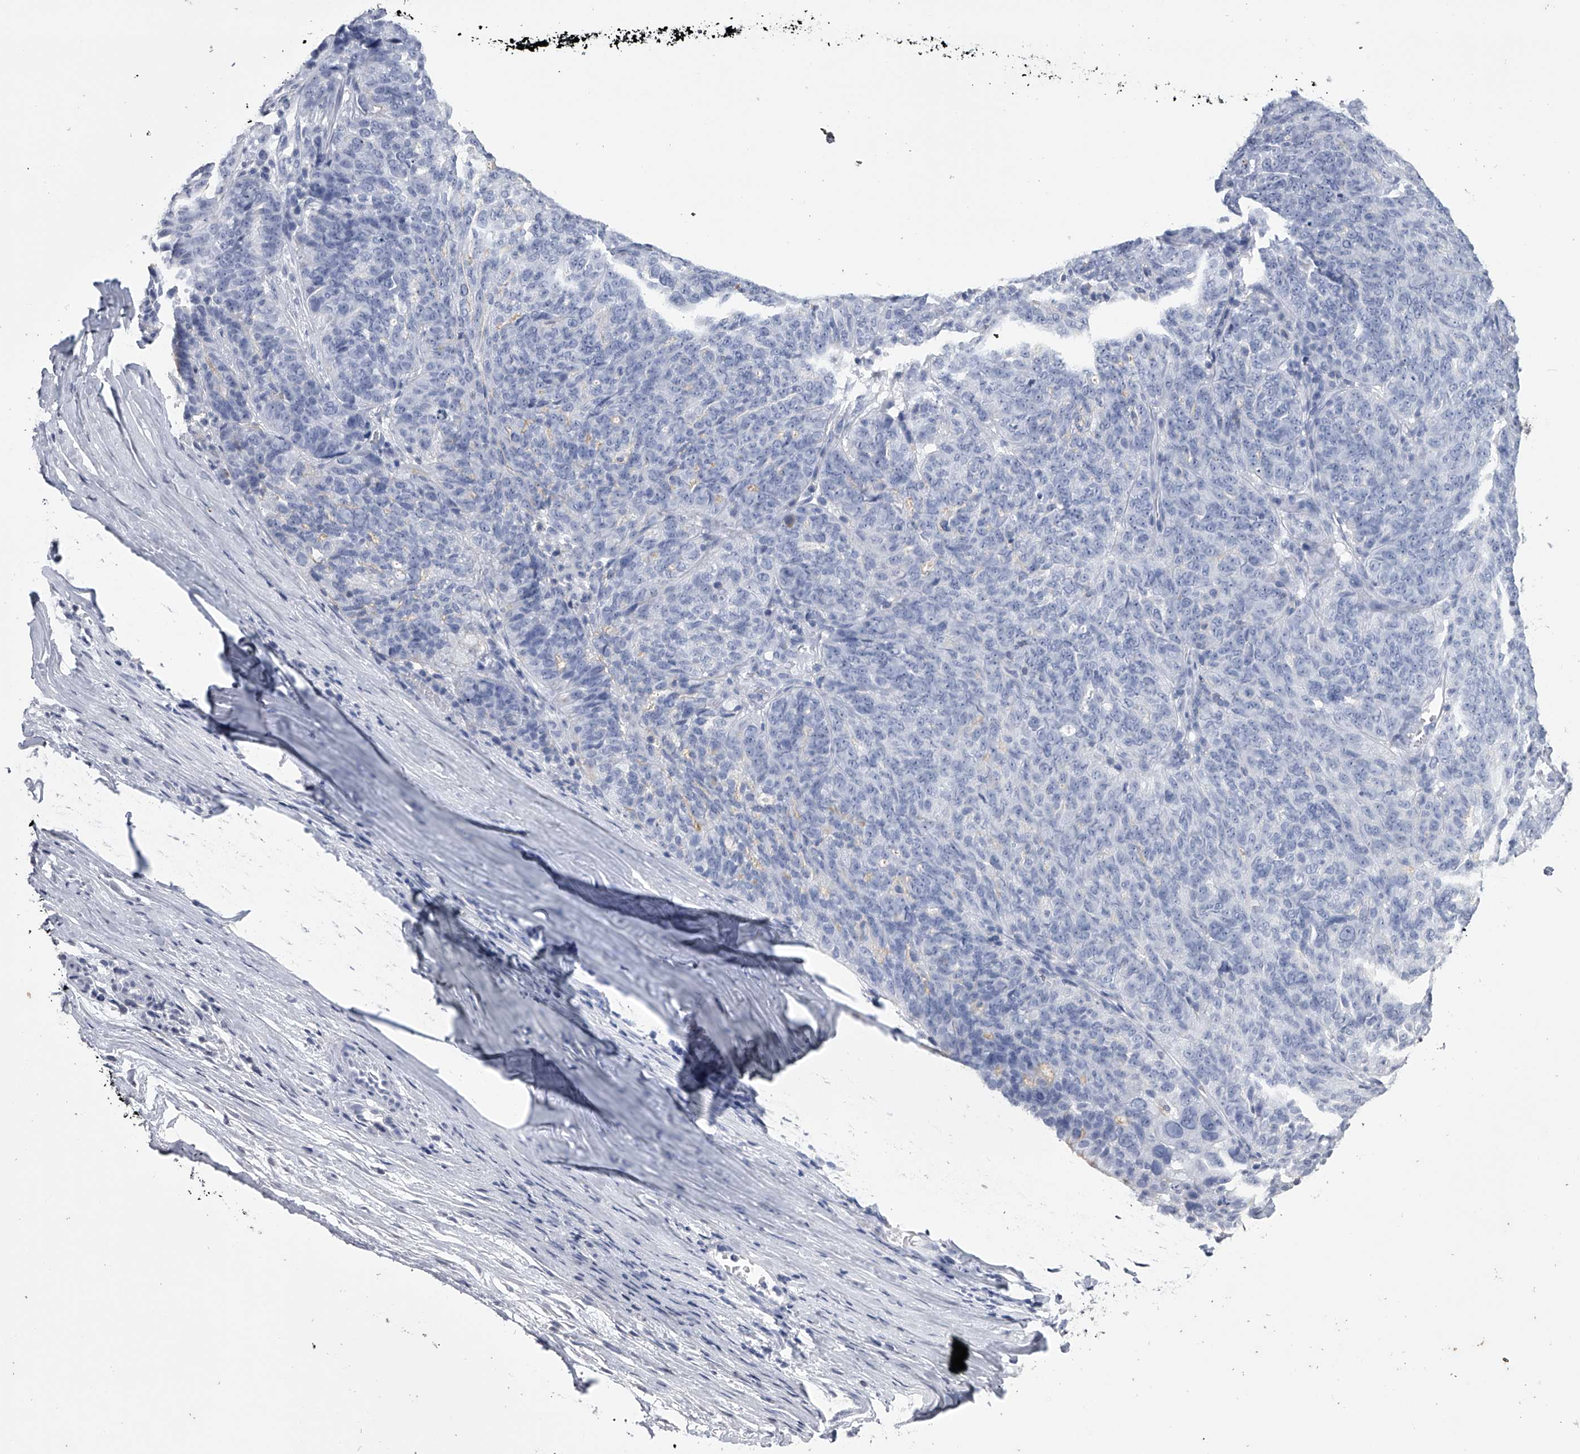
{"staining": {"intensity": "negative", "quantity": "none", "location": "none"}, "tissue": "ovarian cancer", "cell_type": "Tumor cells", "image_type": "cancer", "snomed": [{"axis": "morphology", "description": "Cystadenocarcinoma, serous, NOS"}, {"axis": "topography", "description": "Ovary"}], "caption": "The immunohistochemistry image has no significant staining in tumor cells of ovarian cancer (serous cystadenocarcinoma) tissue.", "gene": "TASP1", "patient": {"sex": "female", "age": 59}}